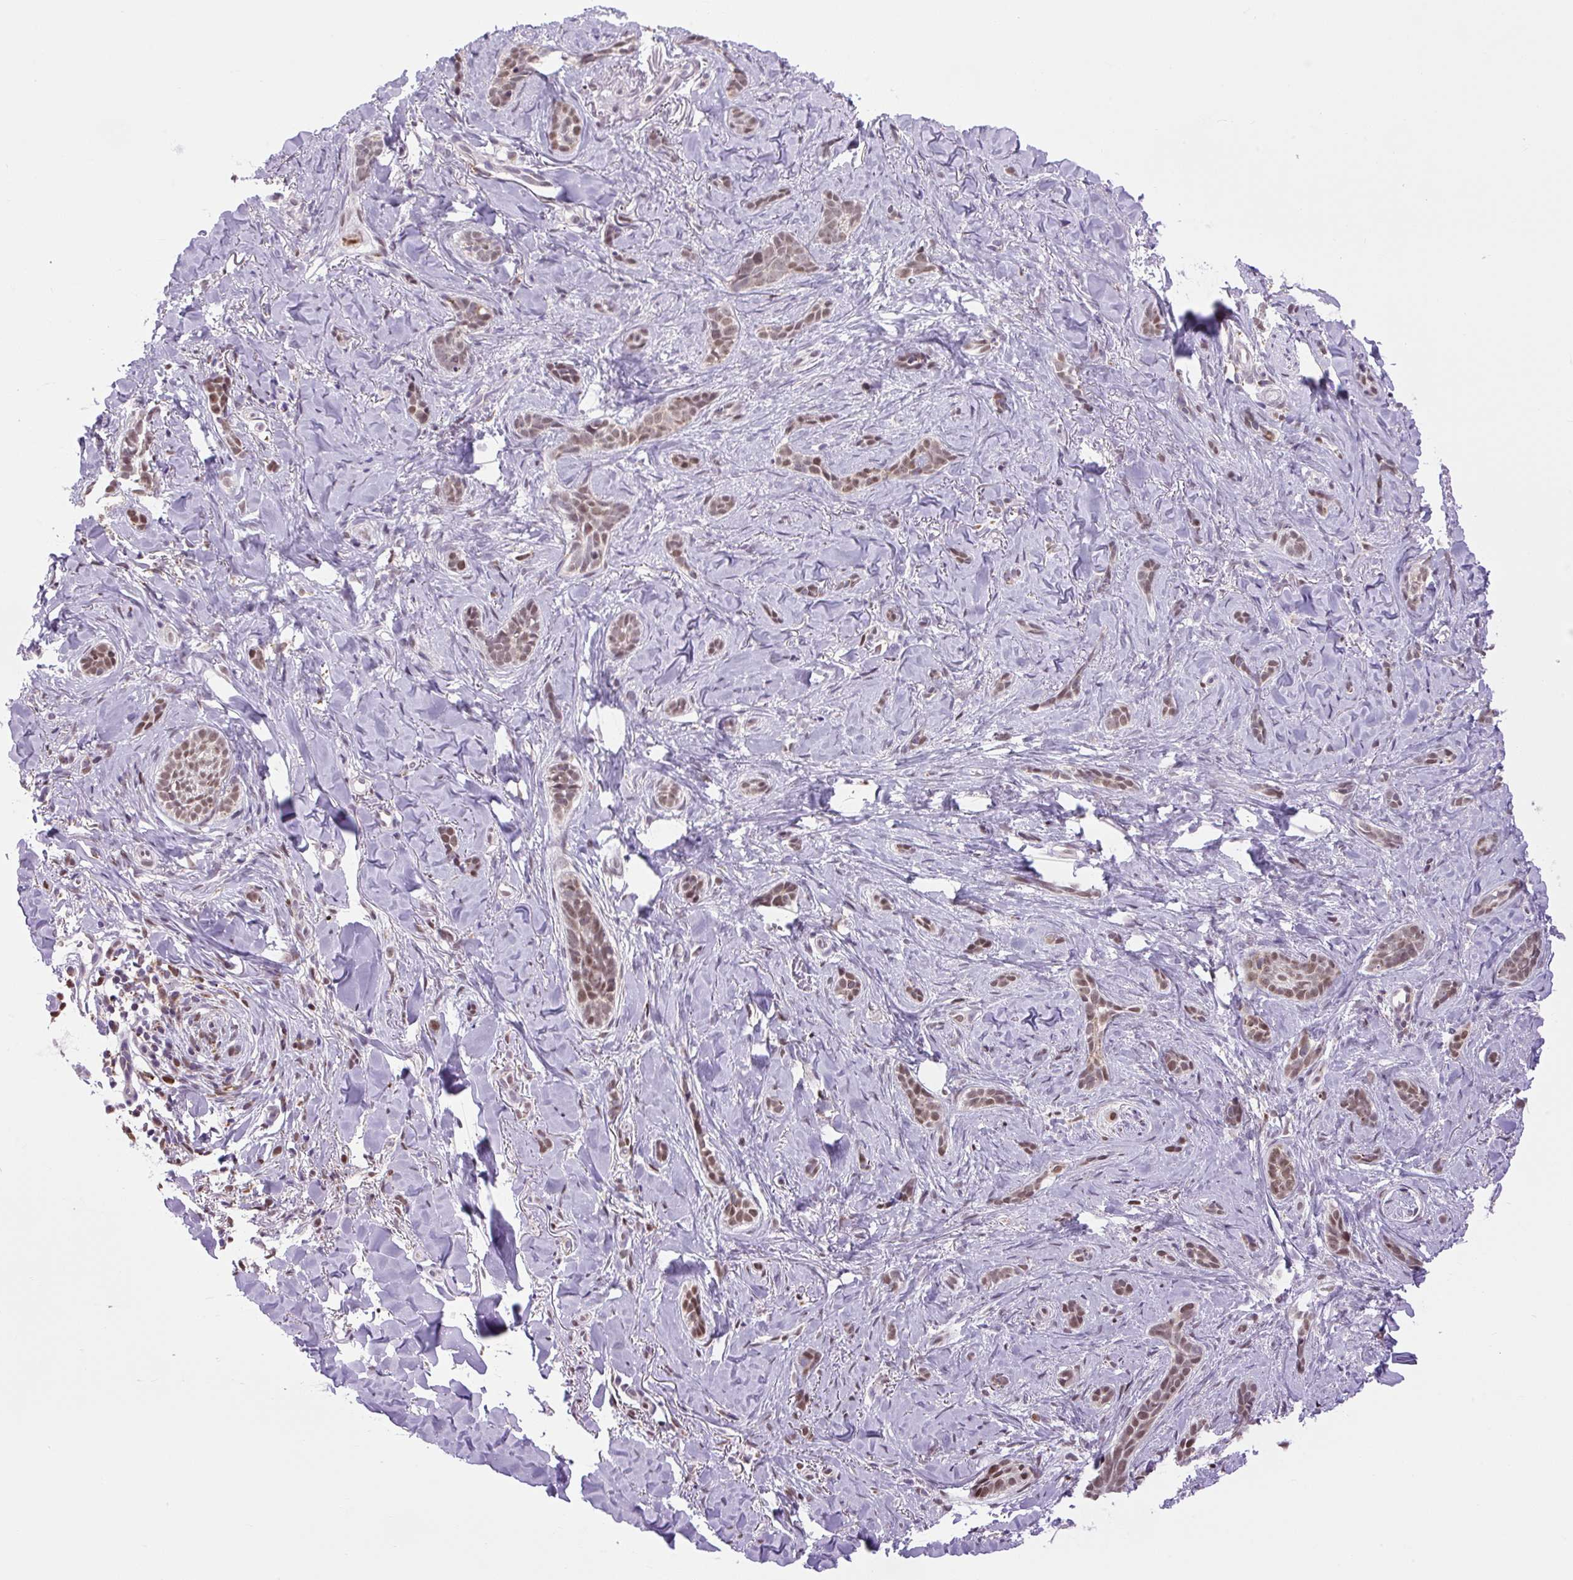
{"staining": {"intensity": "moderate", "quantity": ">75%", "location": "nuclear"}, "tissue": "skin cancer", "cell_type": "Tumor cells", "image_type": "cancer", "snomed": [{"axis": "morphology", "description": "Basal cell carcinoma"}, {"axis": "topography", "description": "Skin"}], "caption": "Protein expression analysis of skin cancer demonstrates moderate nuclear positivity in about >75% of tumor cells. (DAB (3,3'-diaminobenzidine) = brown stain, brightfield microscopy at high magnification).", "gene": "SCO2", "patient": {"sex": "female", "age": 55}}